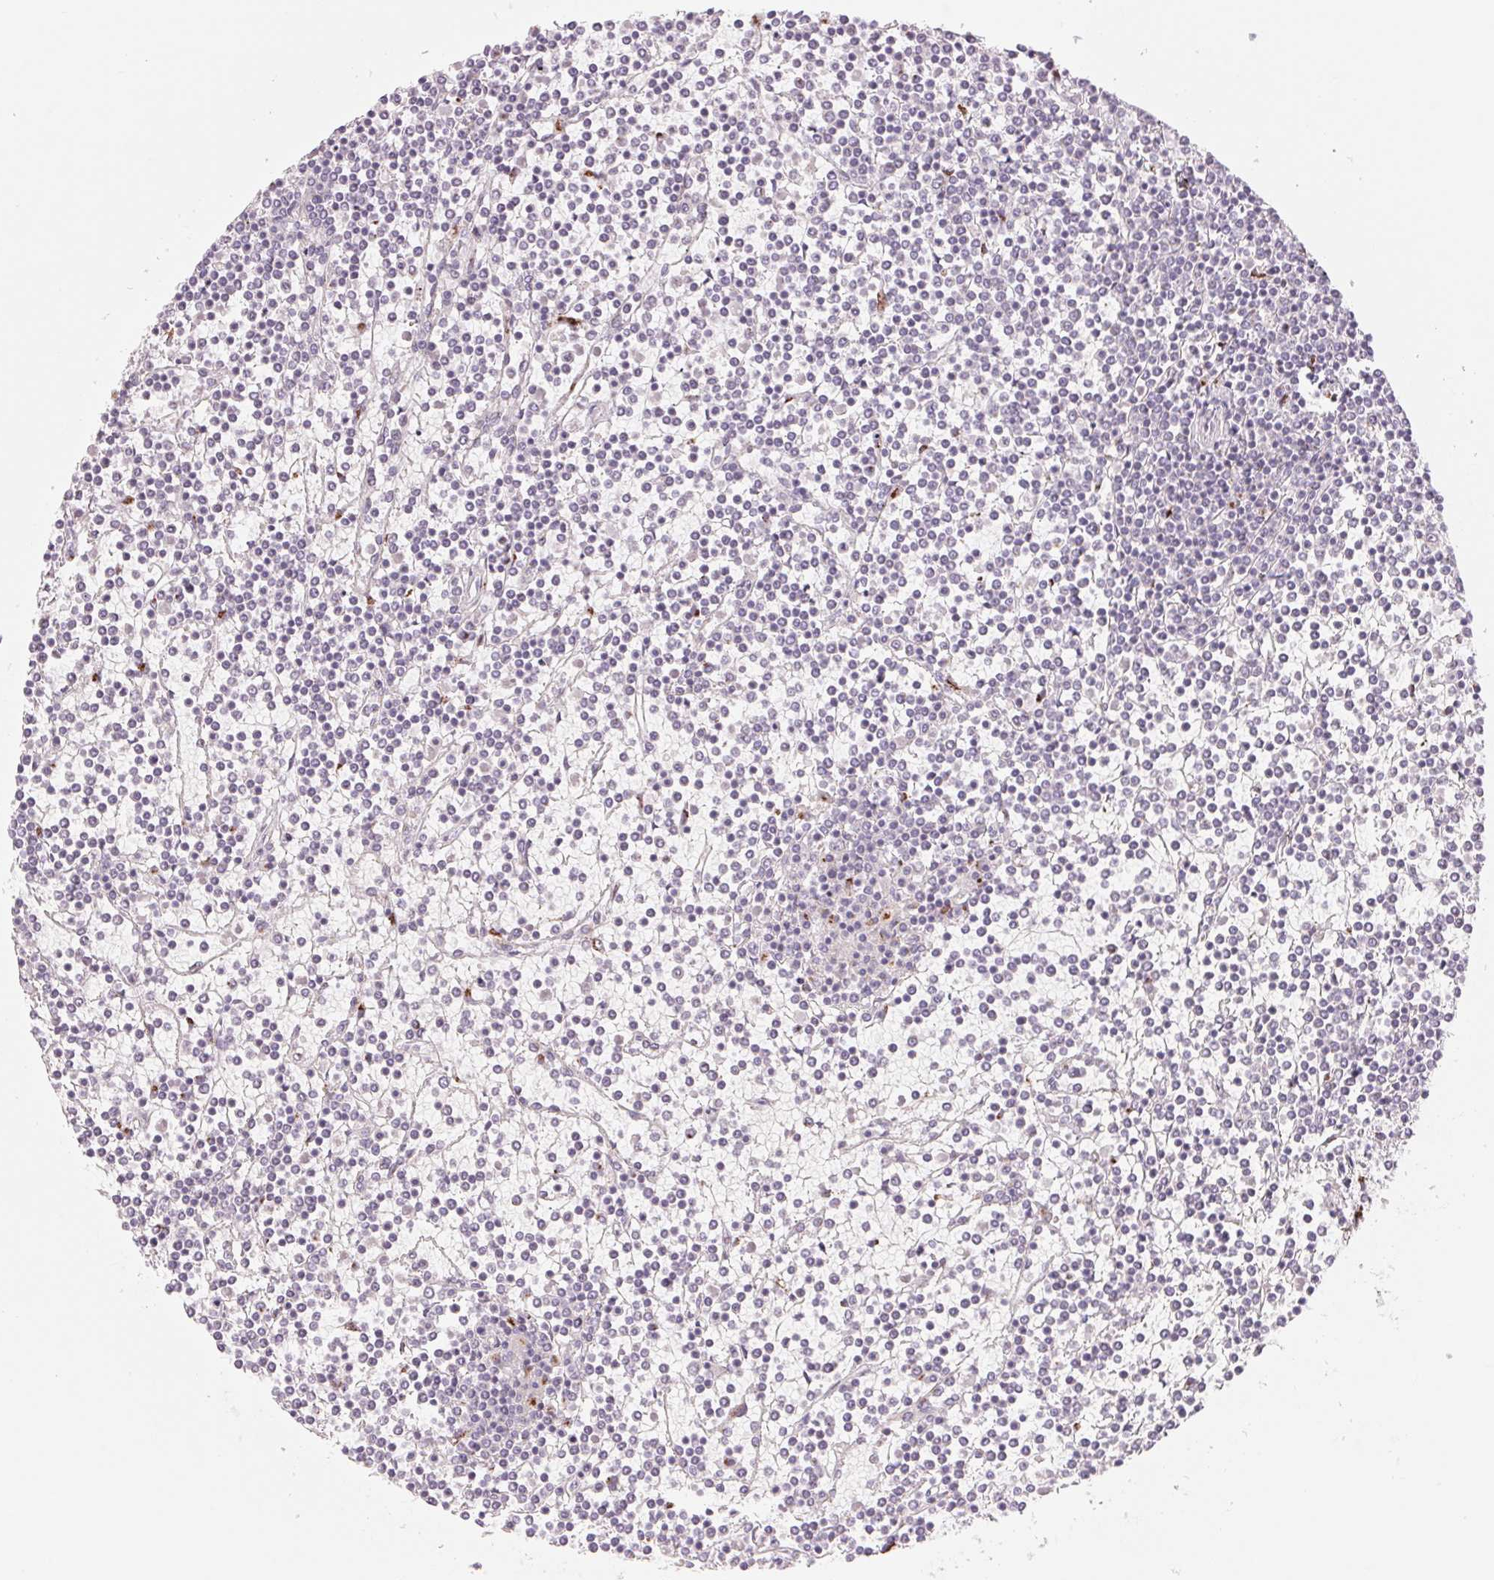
{"staining": {"intensity": "negative", "quantity": "none", "location": "none"}, "tissue": "lymphoma", "cell_type": "Tumor cells", "image_type": "cancer", "snomed": [{"axis": "morphology", "description": "Malignant lymphoma, non-Hodgkin's type, Low grade"}, {"axis": "topography", "description": "Spleen"}], "caption": "Human lymphoma stained for a protein using immunohistochemistry (IHC) displays no expression in tumor cells.", "gene": "GALNT7", "patient": {"sex": "female", "age": 19}}